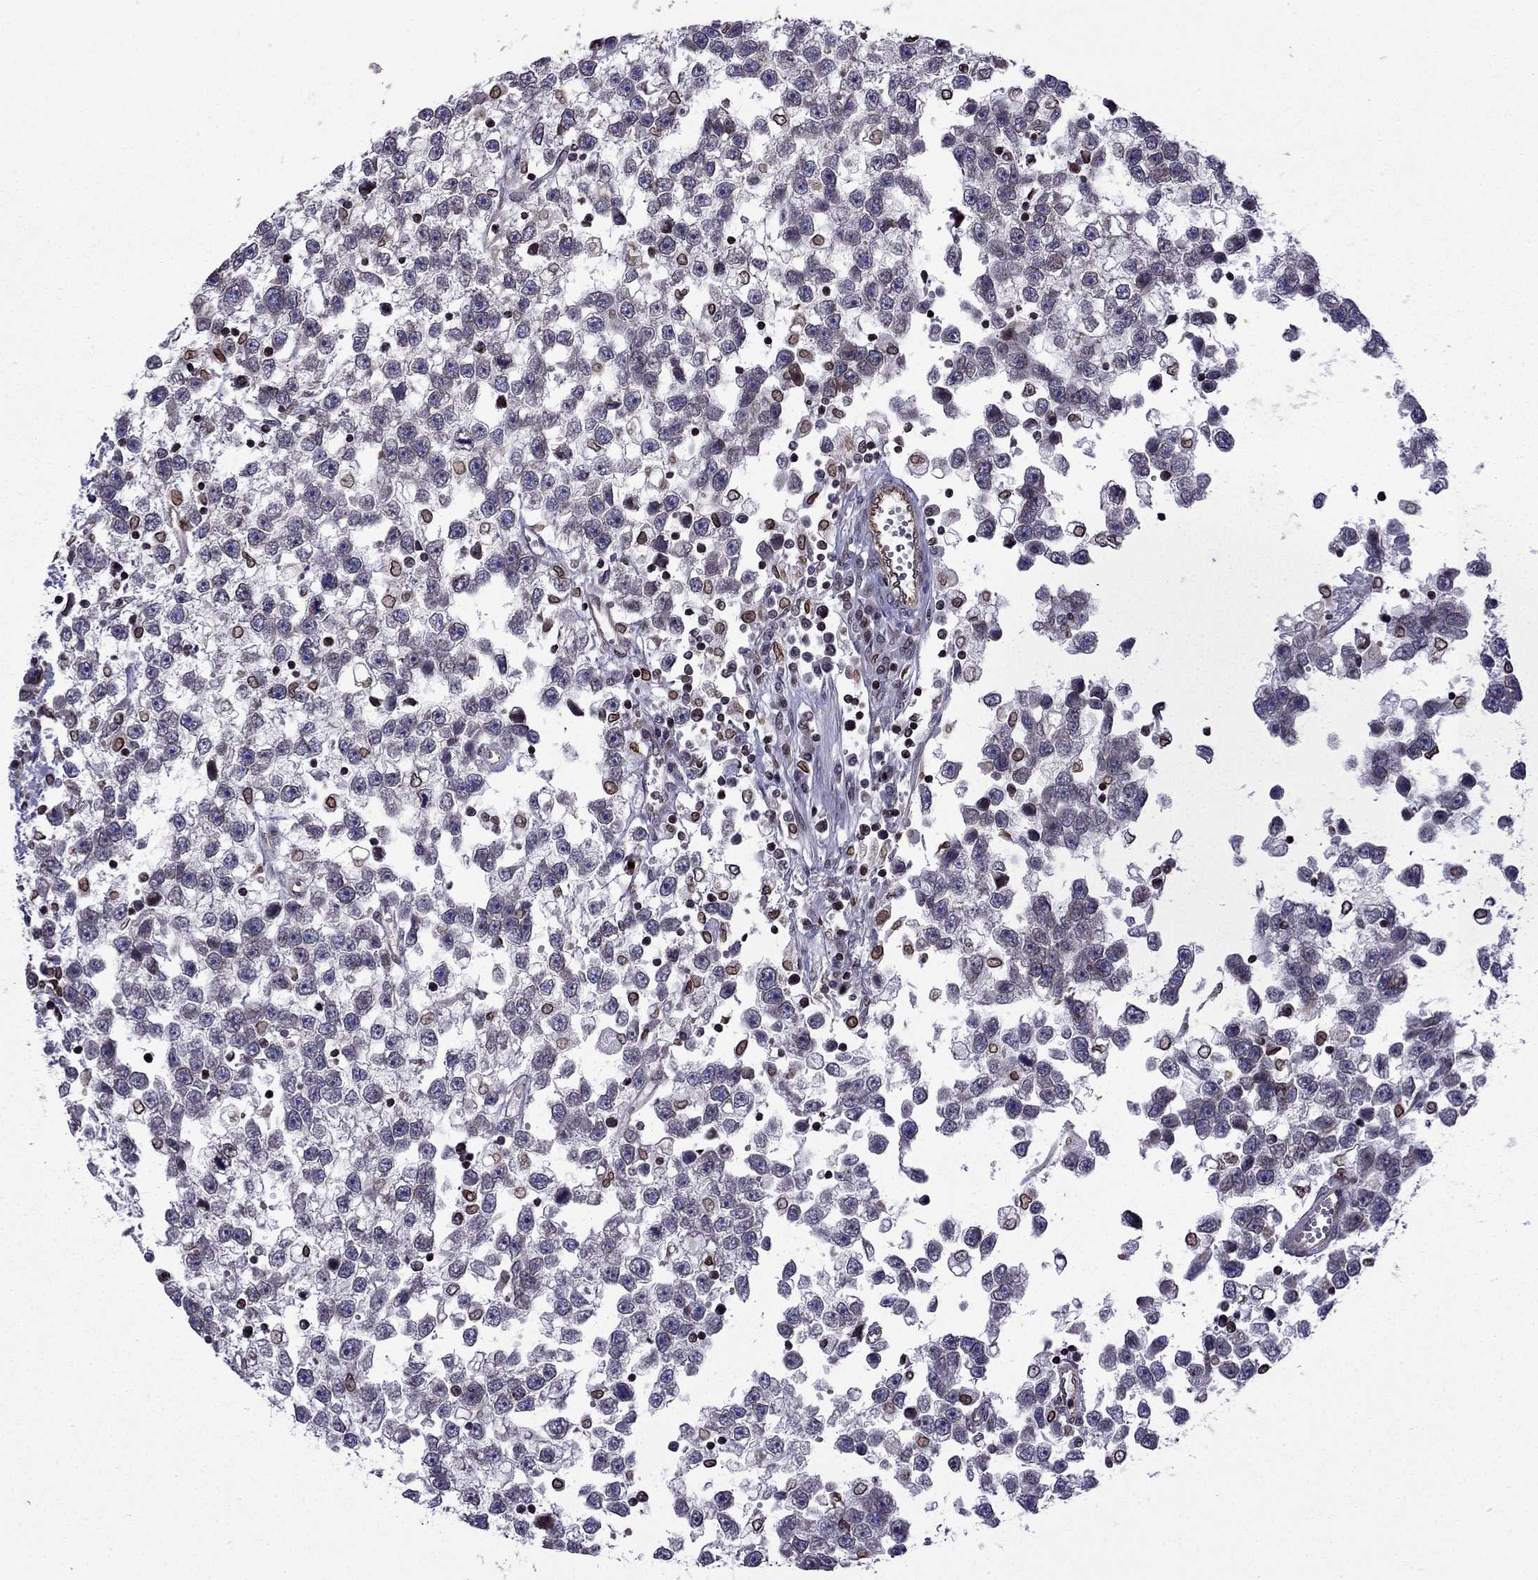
{"staining": {"intensity": "negative", "quantity": "none", "location": "none"}, "tissue": "testis cancer", "cell_type": "Tumor cells", "image_type": "cancer", "snomed": [{"axis": "morphology", "description": "Seminoma, NOS"}, {"axis": "topography", "description": "Testis"}], "caption": "Tumor cells show no significant positivity in testis cancer.", "gene": "CDC42BPA", "patient": {"sex": "male", "age": 34}}